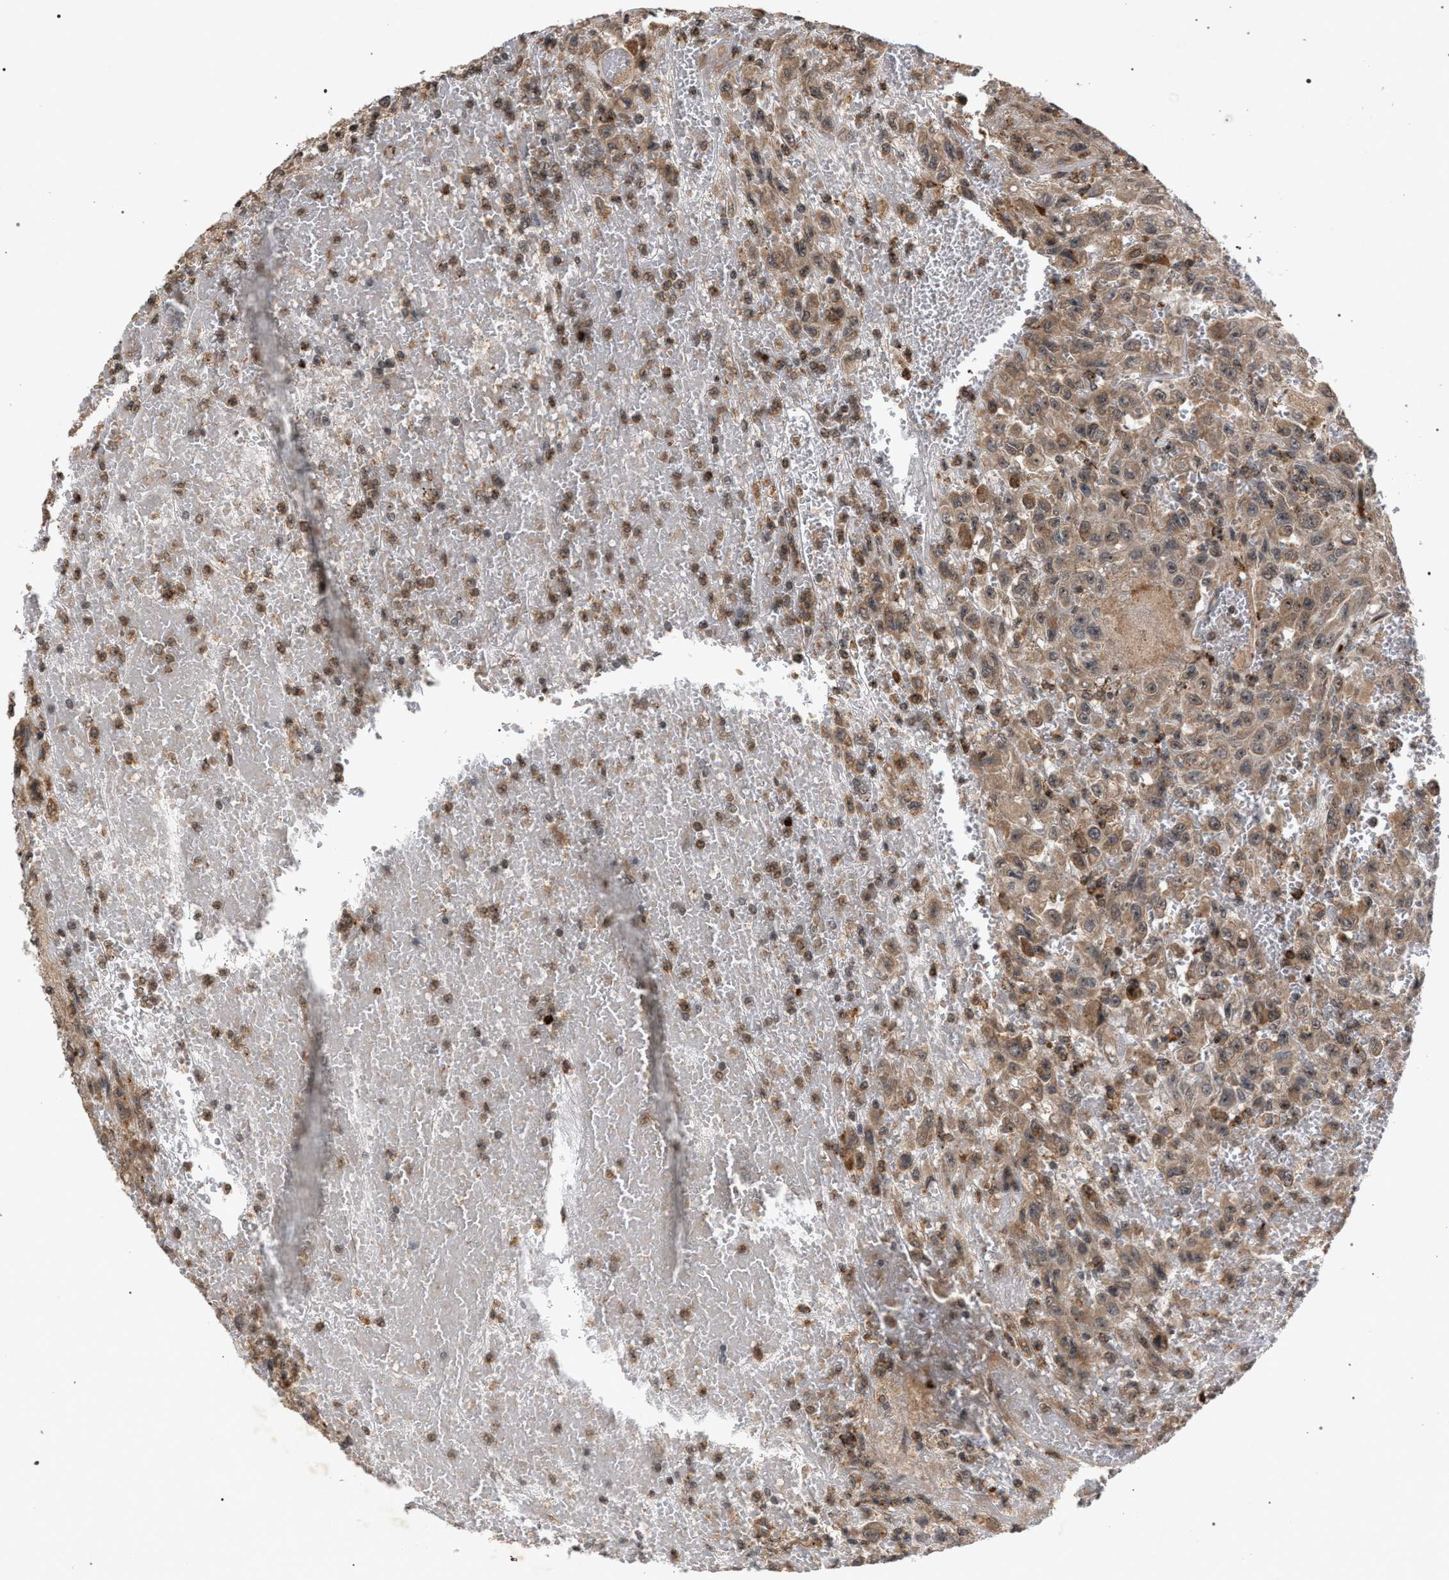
{"staining": {"intensity": "weak", "quantity": ">75%", "location": "cytoplasmic/membranous"}, "tissue": "urothelial cancer", "cell_type": "Tumor cells", "image_type": "cancer", "snomed": [{"axis": "morphology", "description": "Urothelial carcinoma, High grade"}, {"axis": "topography", "description": "Urinary bladder"}], "caption": "This is a histology image of immunohistochemistry (IHC) staining of urothelial carcinoma (high-grade), which shows weak staining in the cytoplasmic/membranous of tumor cells.", "gene": "IRAK4", "patient": {"sex": "male", "age": 46}}